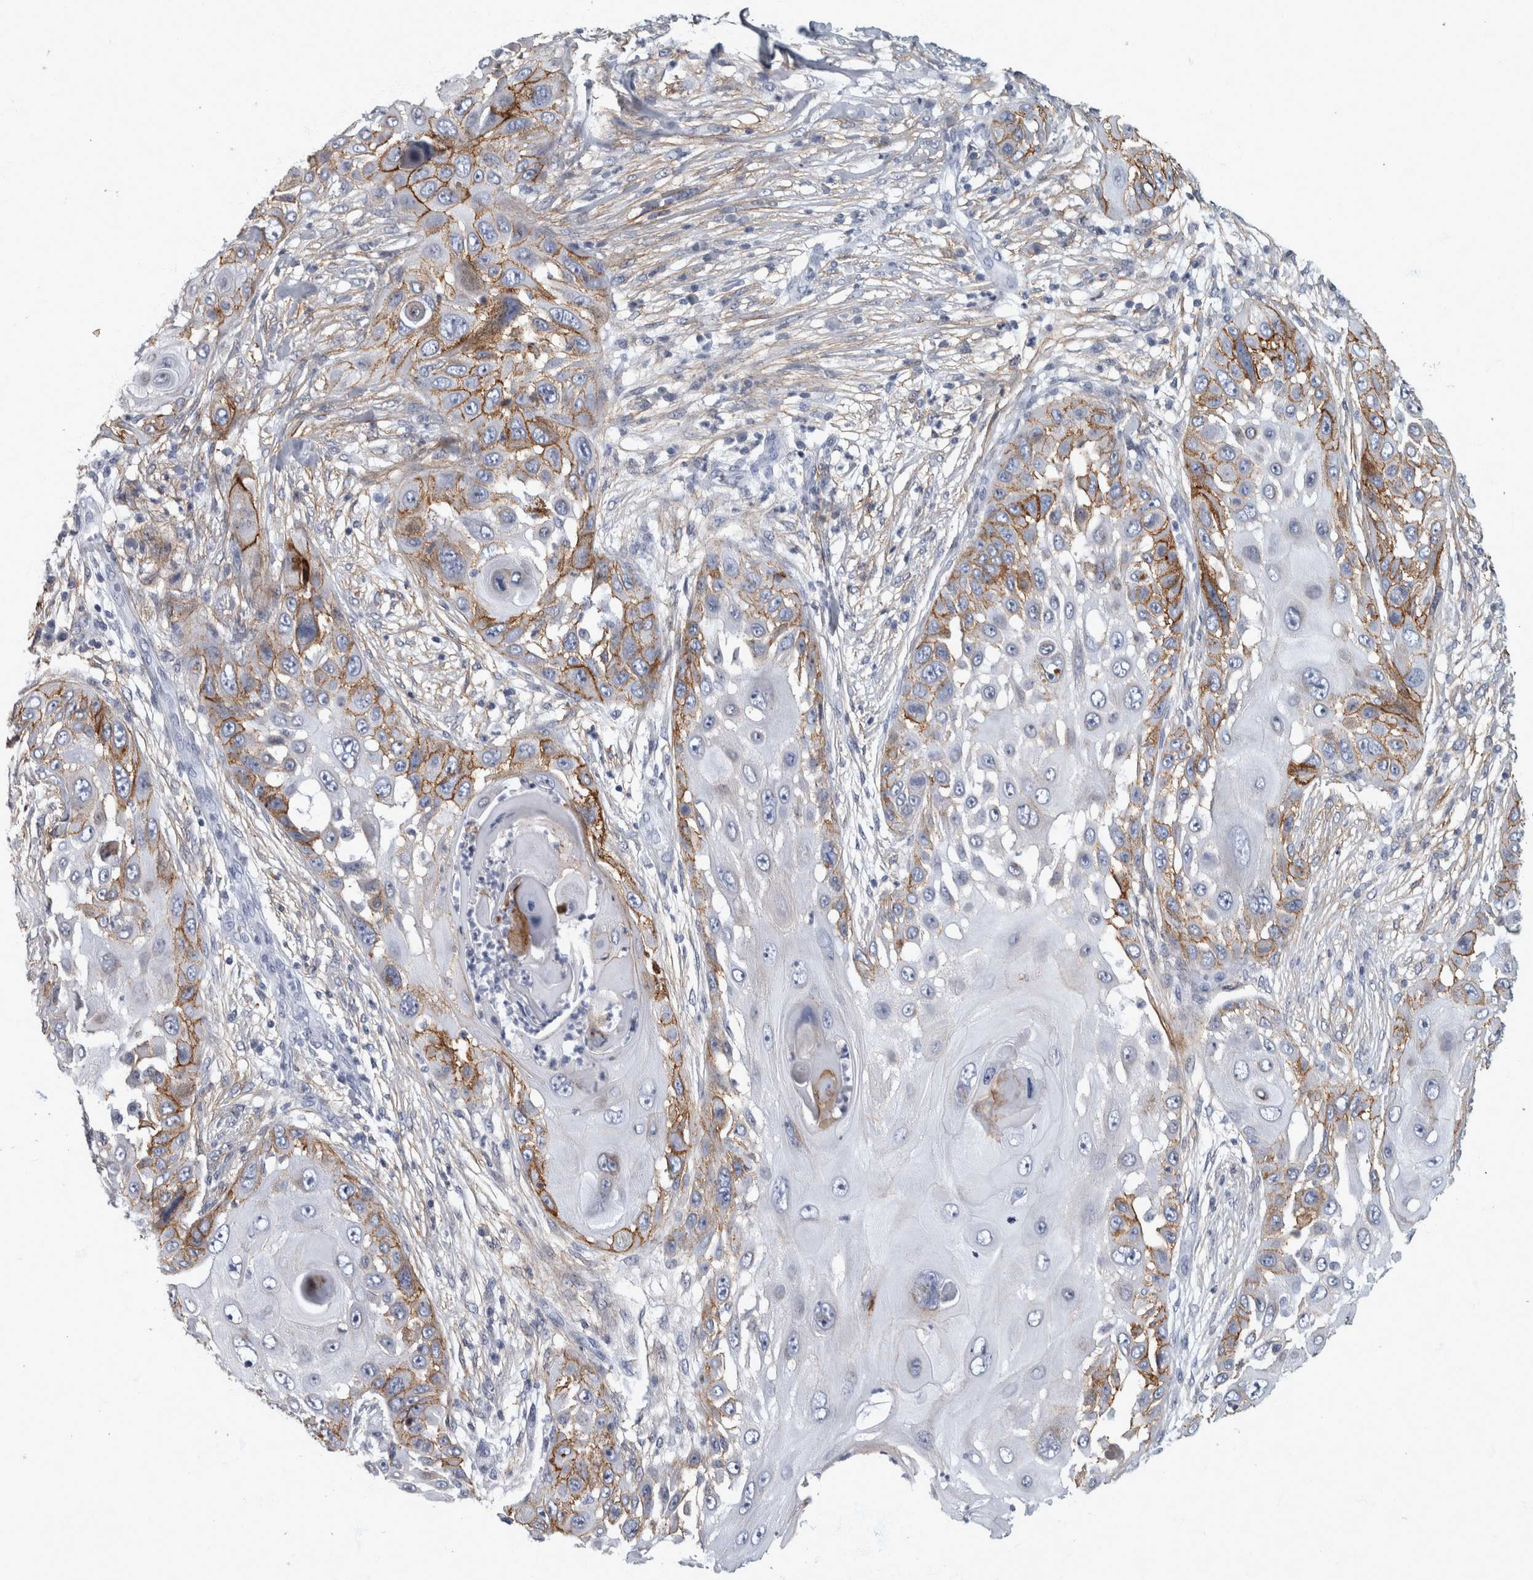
{"staining": {"intensity": "moderate", "quantity": "25%-75%", "location": "cytoplasmic/membranous"}, "tissue": "skin cancer", "cell_type": "Tumor cells", "image_type": "cancer", "snomed": [{"axis": "morphology", "description": "Squamous cell carcinoma, NOS"}, {"axis": "topography", "description": "Skin"}], "caption": "High-magnification brightfield microscopy of squamous cell carcinoma (skin) stained with DAB (3,3'-diaminobenzidine) (brown) and counterstained with hematoxylin (blue). tumor cells exhibit moderate cytoplasmic/membranous positivity is seen in approximately25%-75% of cells. Using DAB (brown) and hematoxylin (blue) stains, captured at high magnification using brightfield microscopy.", "gene": "DSG2", "patient": {"sex": "female", "age": 44}}